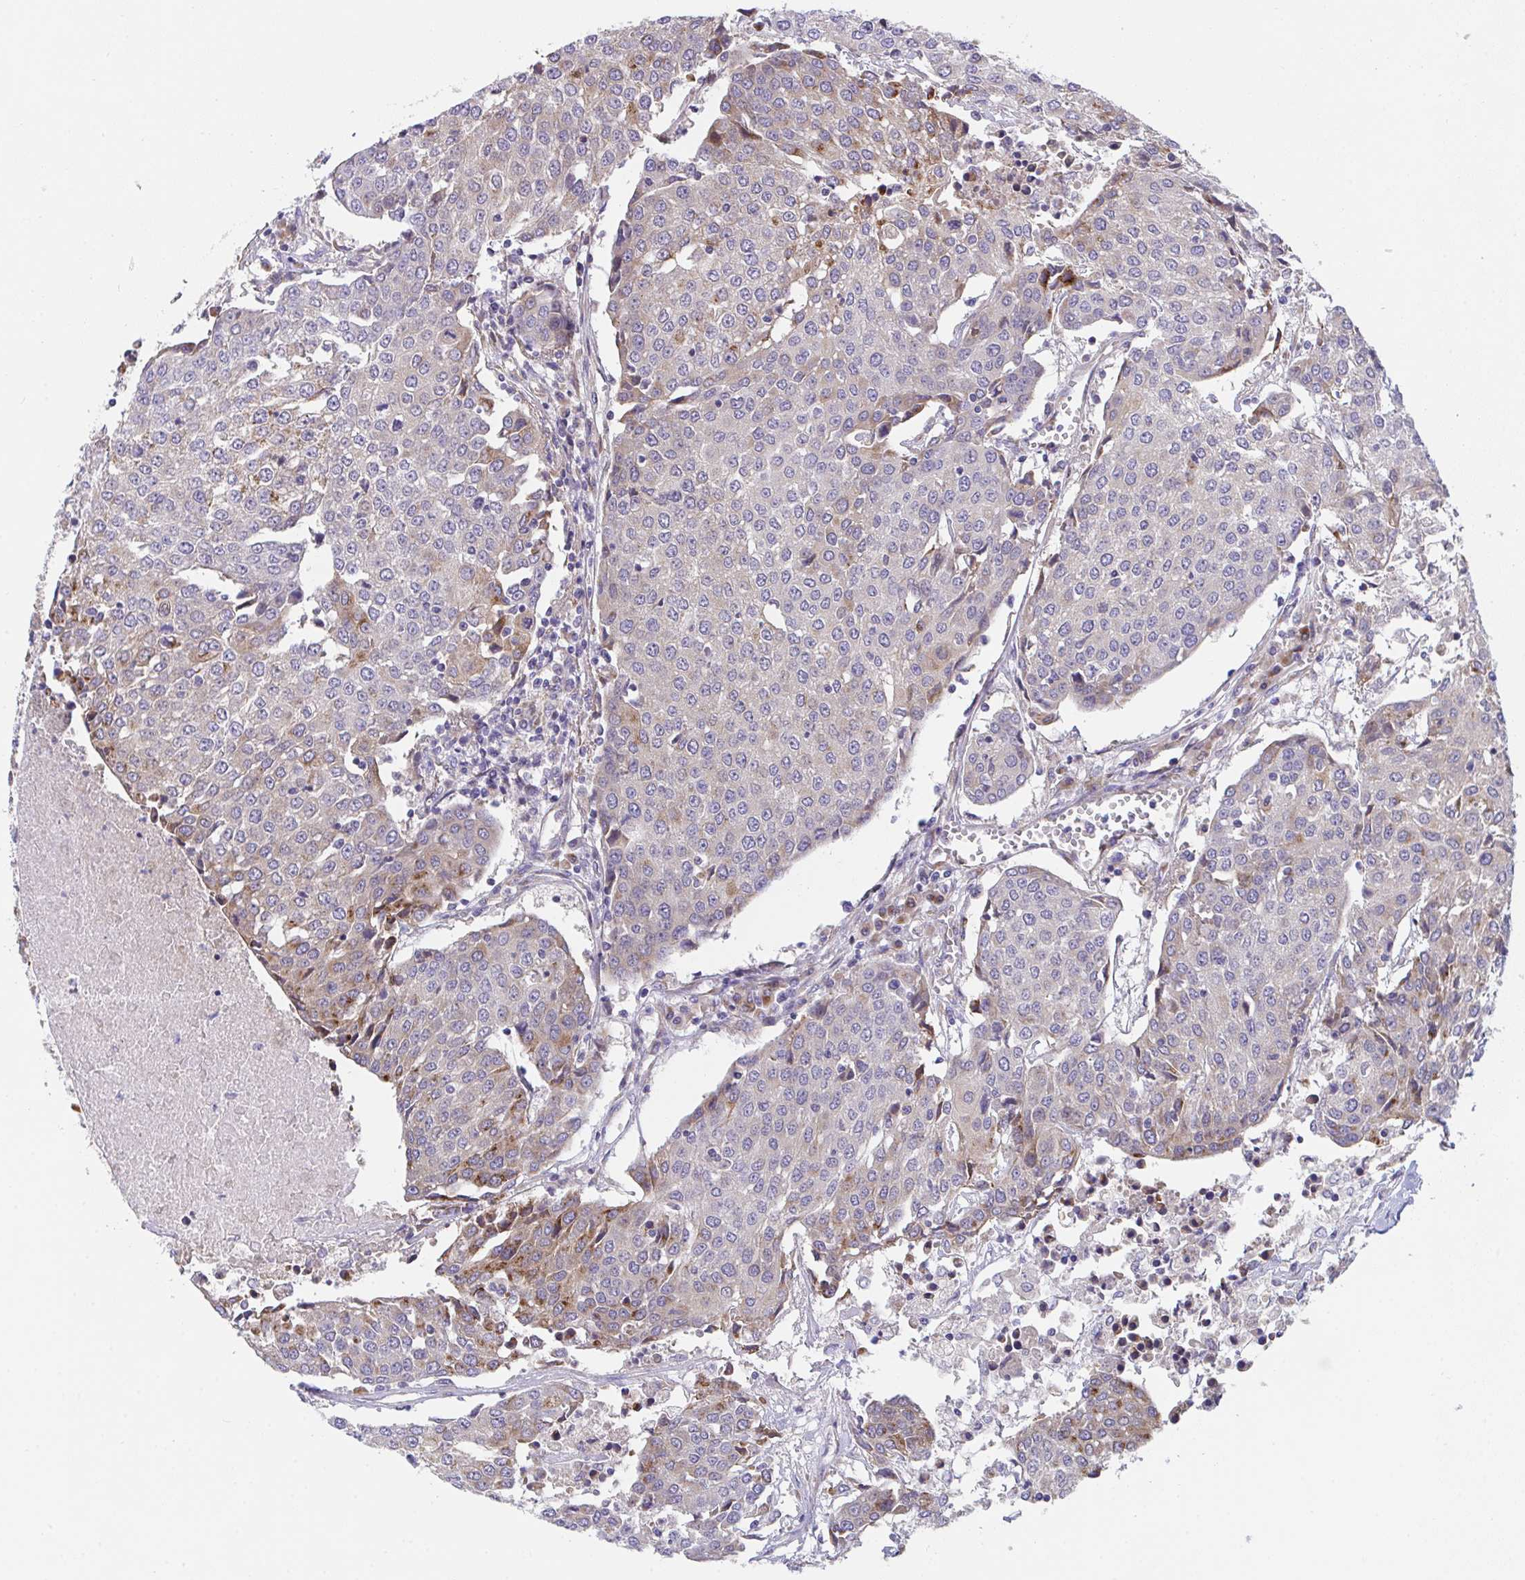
{"staining": {"intensity": "moderate", "quantity": "25%-75%", "location": "cytoplasmic/membranous"}, "tissue": "urothelial cancer", "cell_type": "Tumor cells", "image_type": "cancer", "snomed": [{"axis": "morphology", "description": "Urothelial carcinoma, High grade"}, {"axis": "topography", "description": "Urinary bladder"}], "caption": "High-magnification brightfield microscopy of high-grade urothelial carcinoma stained with DAB (brown) and counterstained with hematoxylin (blue). tumor cells exhibit moderate cytoplasmic/membranous staining is seen in approximately25%-75% of cells. Immunohistochemistry stains the protein of interest in brown and the nuclei are stained blue.", "gene": "MIA3", "patient": {"sex": "female", "age": 85}}